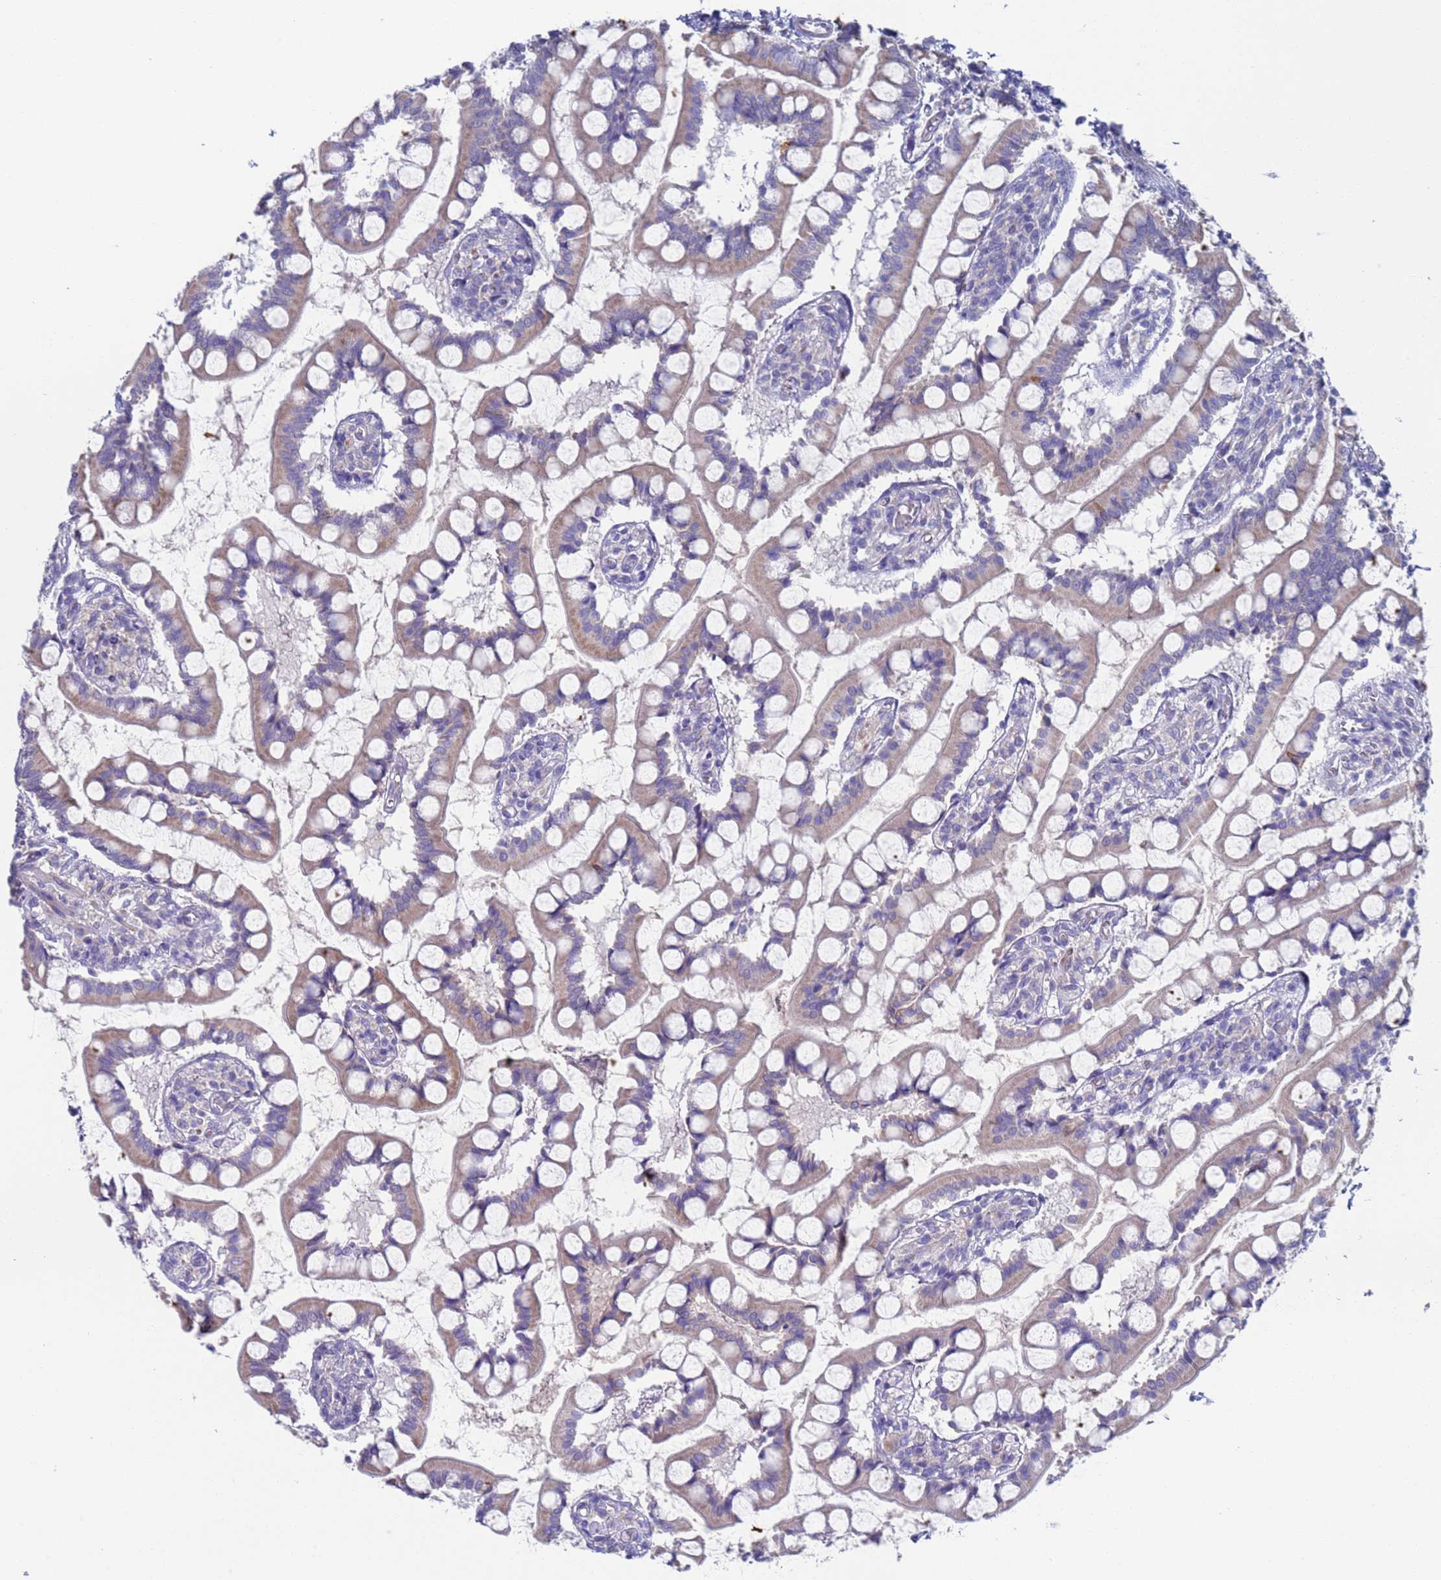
{"staining": {"intensity": "moderate", "quantity": "25%-75%", "location": "cytoplasmic/membranous"}, "tissue": "small intestine", "cell_type": "Glandular cells", "image_type": "normal", "snomed": [{"axis": "morphology", "description": "Normal tissue, NOS"}, {"axis": "topography", "description": "Small intestine"}], "caption": "Immunohistochemistry (IHC) (DAB (3,3'-diaminobenzidine)) staining of benign human small intestine demonstrates moderate cytoplasmic/membranous protein staining in about 25%-75% of glandular cells.", "gene": "PET117", "patient": {"sex": "male", "age": 52}}